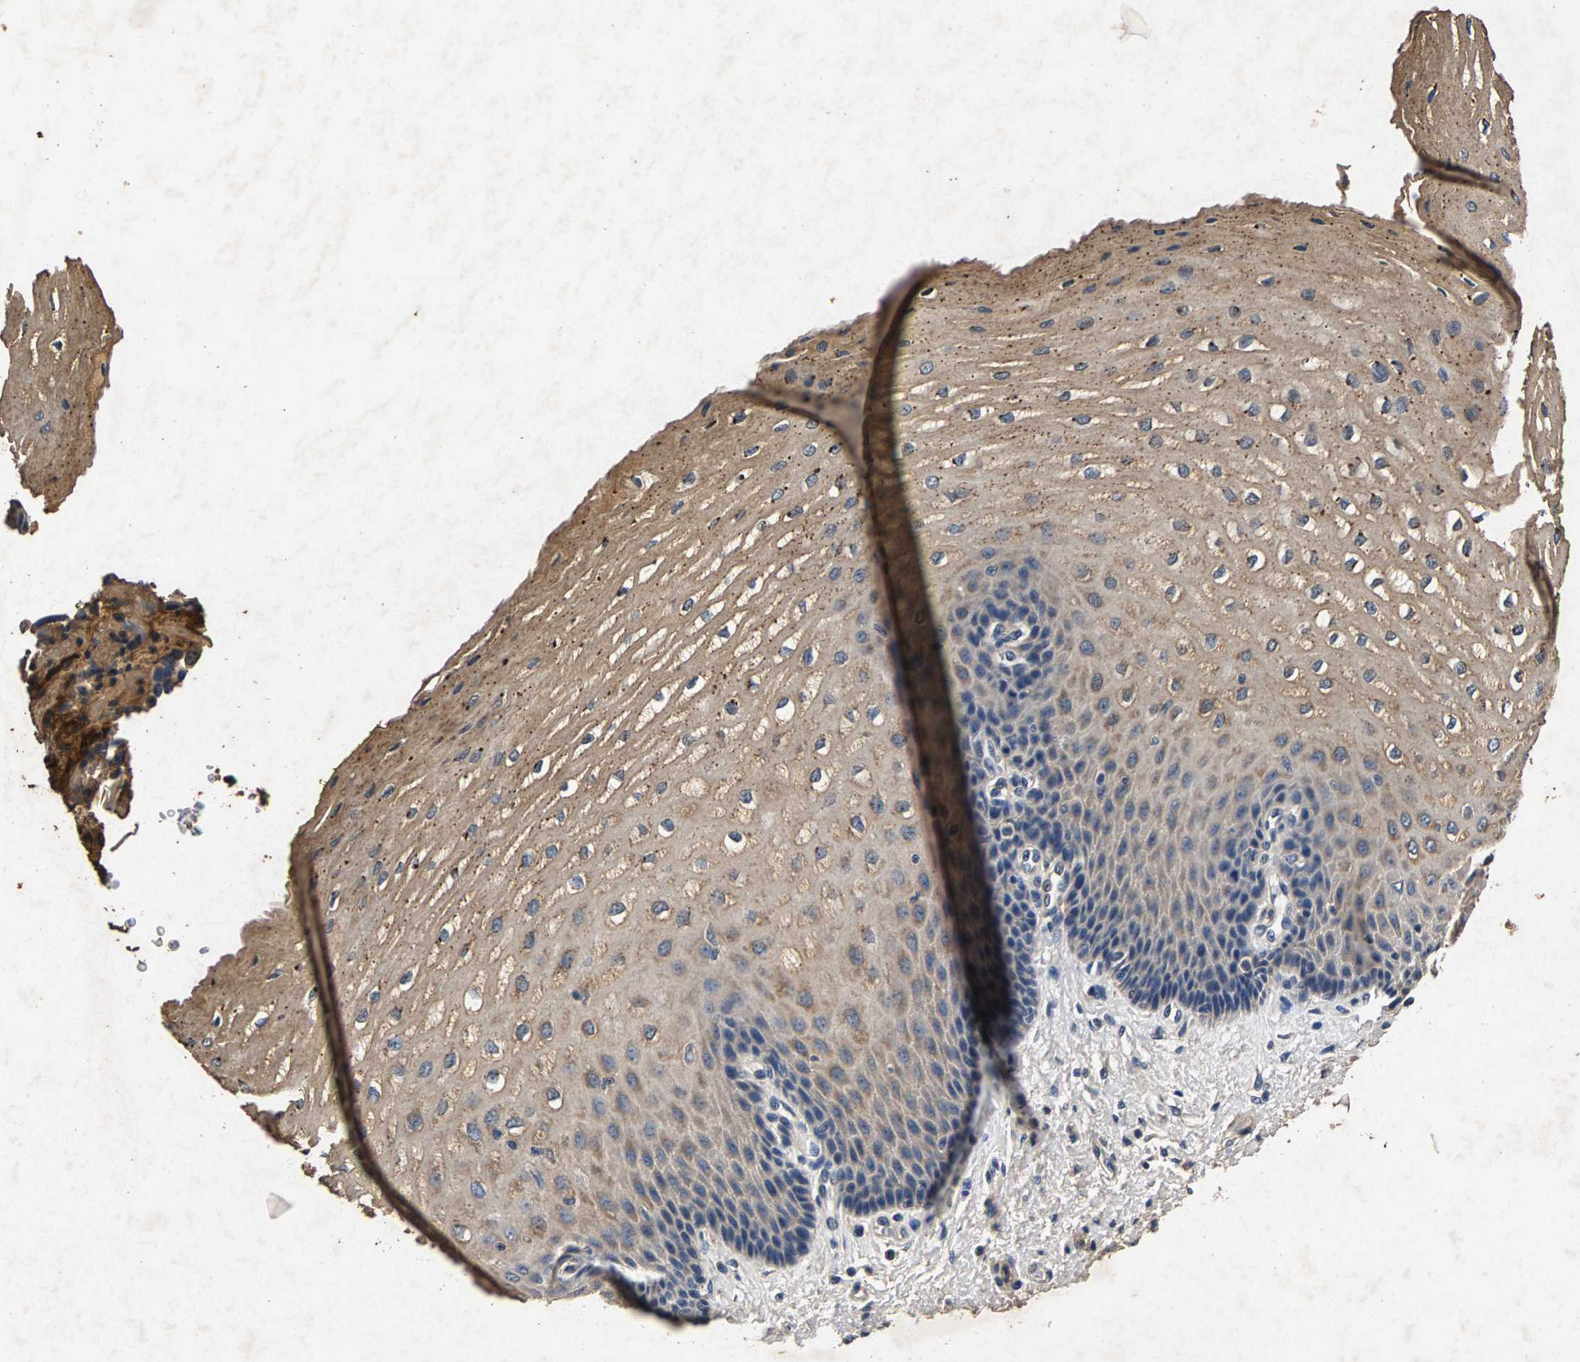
{"staining": {"intensity": "weak", "quantity": ">75%", "location": "cytoplasmic/membranous"}, "tissue": "esophagus", "cell_type": "Squamous epithelial cells", "image_type": "normal", "snomed": [{"axis": "morphology", "description": "Normal tissue, NOS"}, {"axis": "topography", "description": "Esophagus"}], "caption": "Esophagus stained with DAB (3,3'-diaminobenzidine) immunohistochemistry (IHC) displays low levels of weak cytoplasmic/membranous staining in approximately >75% of squamous epithelial cells.", "gene": "PPP1CC", "patient": {"sex": "male", "age": 54}}